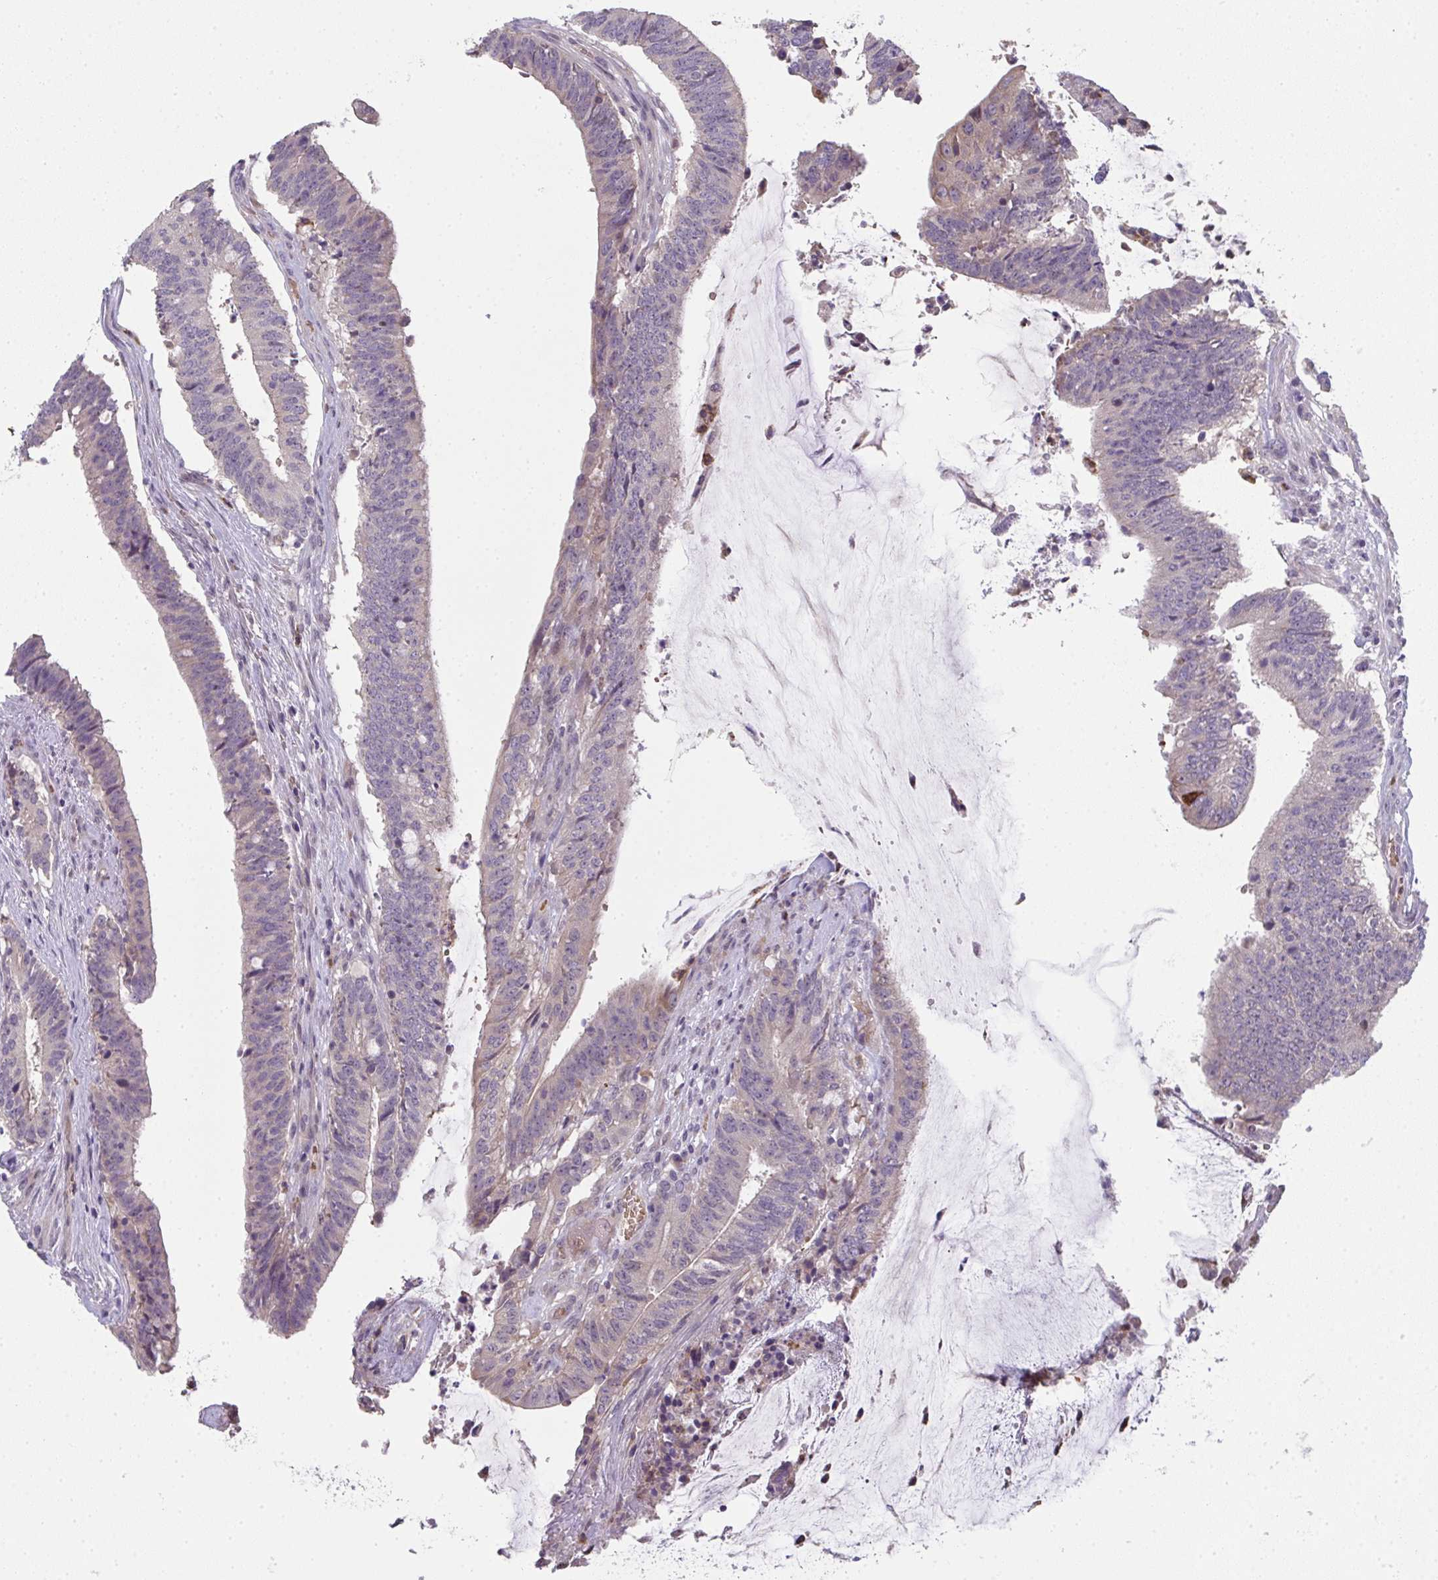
{"staining": {"intensity": "weak", "quantity": "<25%", "location": "cytoplasmic/membranous"}, "tissue": "colorectal cancer", "cell_type": "Tumor cells", "image_type": "cancer", "snomed": [{"axis": "morphology", "description": "Adenocarcinoma, NOS"}, {"axis": "topography", "description": "Colon"}], "caption": "High power microscopy micrograph of an immunohistochemistry image of colorectal cancer (adenocarcinoma), revealing no significant positivity in tumor cells.", "gene": "RIOK1", "patient": {"sex": "female", "age": 43}}